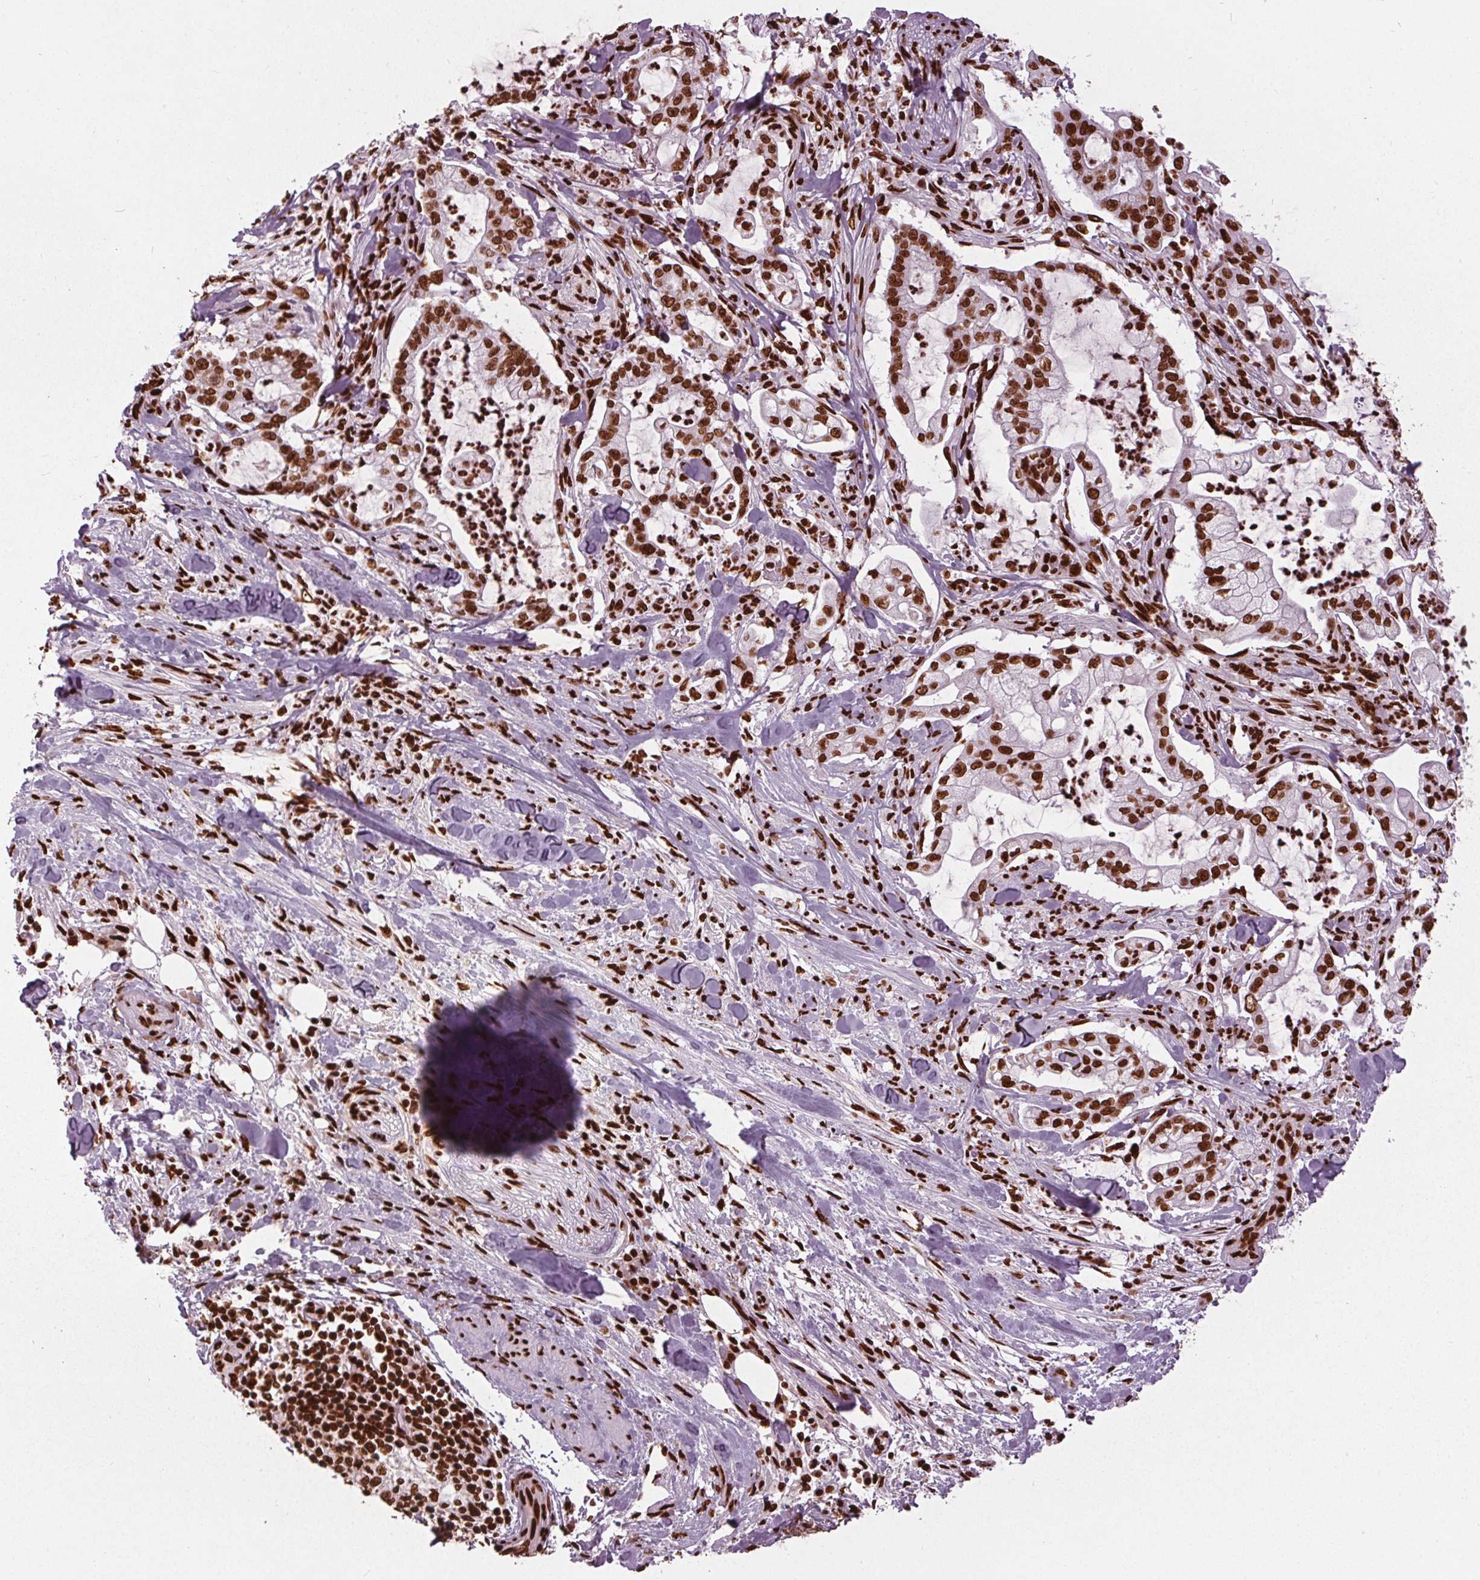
{"staining": {"intensity": "strong", "quantity": ">75%", "location": "nuclear"}, "tissue": "pancreatic cancer", "cell_type": "Tumor cells", "image_type": "cancer", "snomed": [{"axis": "morphology", "description": "Adenocarcinoma, NOS"}, {"axis": "topography", "description": "Pancreas"}], "caption": "This micrograph demonstrates immunohistochemistry staining of human adenocarcinoma (pancreatic), with high strong nuclear positivity in about >75% of tumor cells.", "gene": "BRD4", "patient": {"sex": "female", "age": 69}}